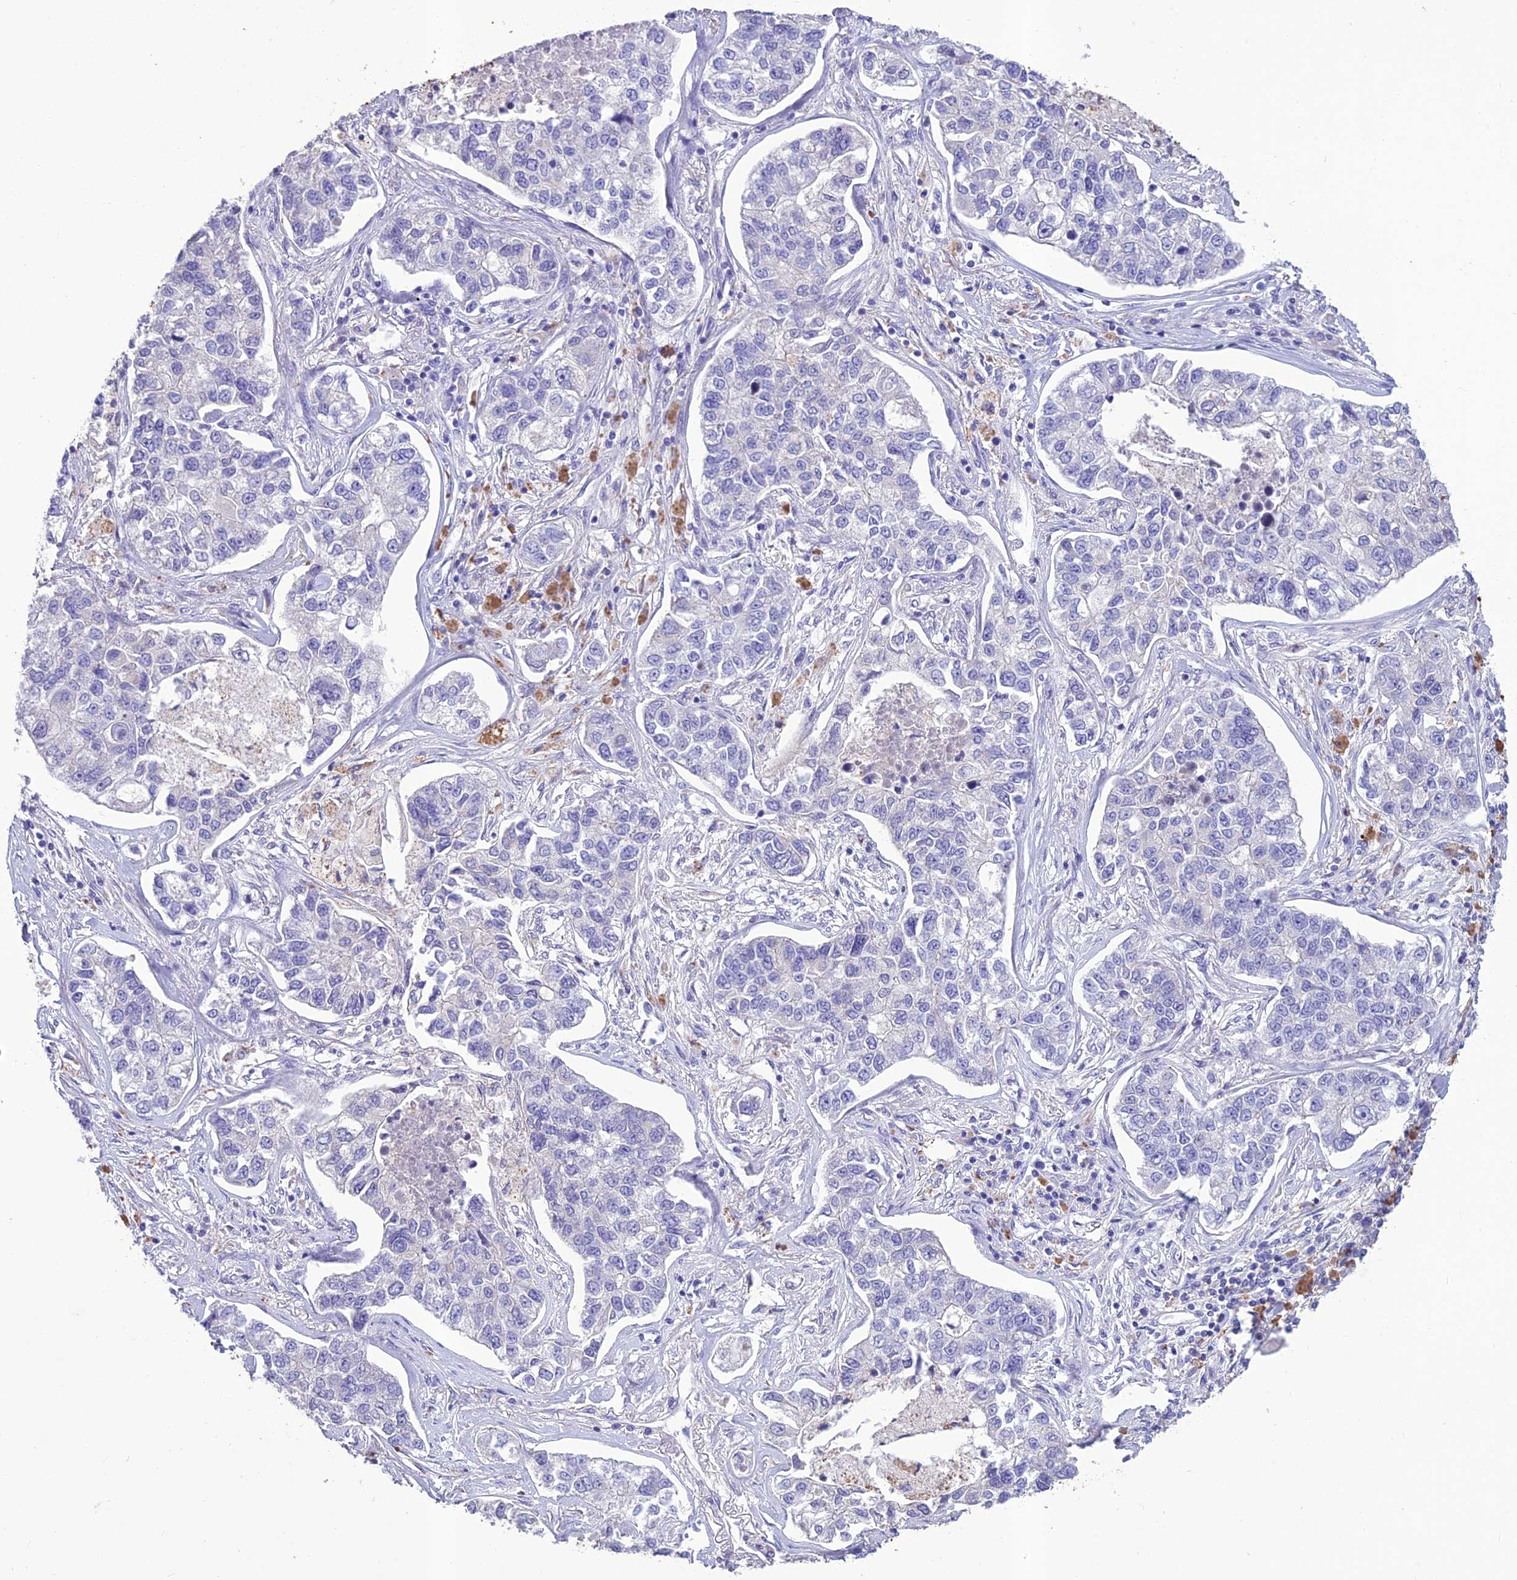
{"staining": {"intensity": "negative", "quantity": "none", "location": "none"}, "tissue": "lung cancer", "cell_type": "Tumor cells", "image_type": "cancer", "snomed": [{"axis": "morphology", "description": "Adenocarcinoma, NOS"}, {"axis": "topography", "description": "Lung"}], "caption": "Human lung cancer (adenocarcinoma) stained for a protein using immunohistochemistry reveals no staining in tumor cells.", "gene": "IFT172", "patient": {"sex": "male", "age": 49}}